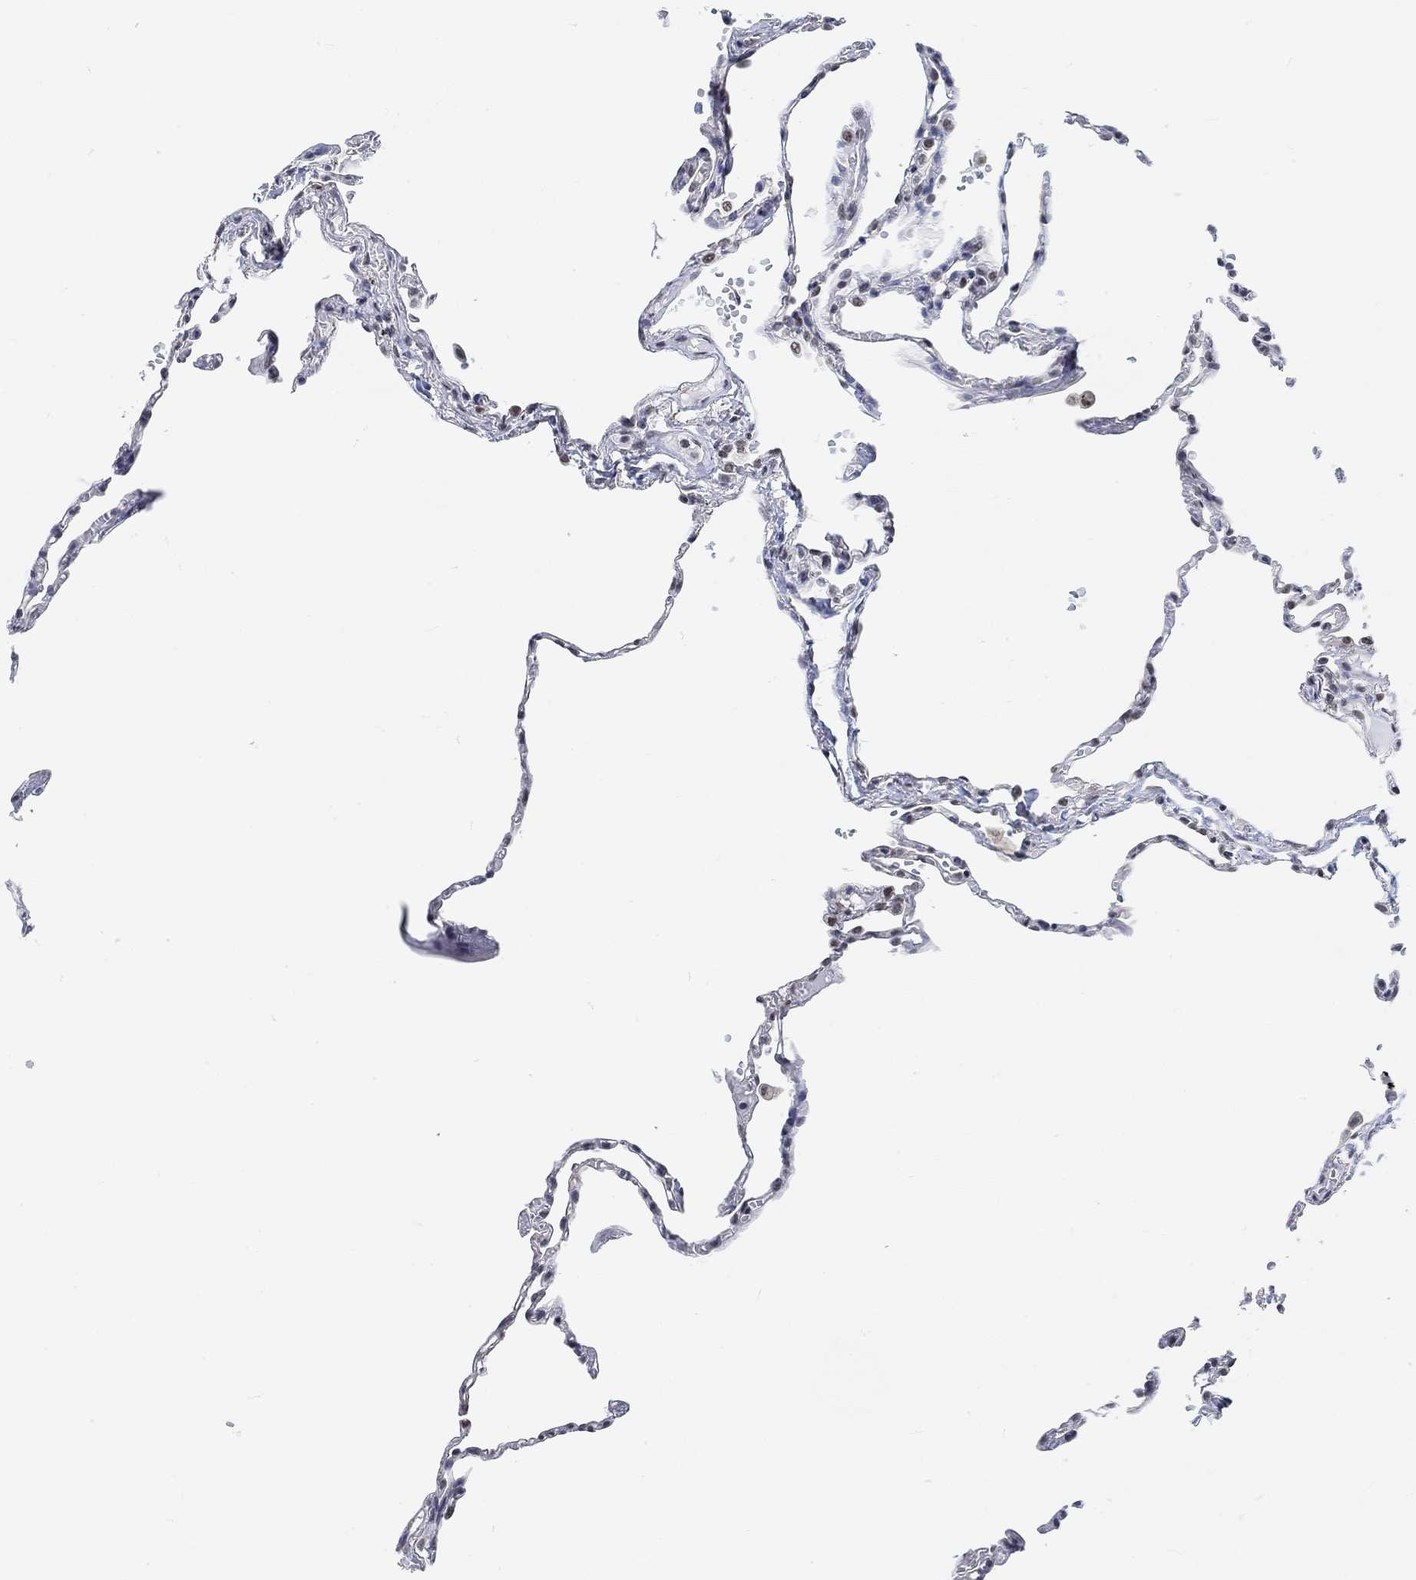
{"staining": {"intensity": "moderate", "quantity": "25%-75%", "location": "nuclear"}, "tissue": "lung", "cell_type": "Alveolar cells", "image_type": "normal", "snomed": [{"axis": "morphology", "description": "Normal tissue, NOS"}, {"axis": "topography", "description": "Lung"}], "caption": "Brown immunohistochemical staining in benign human lung reveals moderate nuclear positivity in about 25%-75% of alveolar cells. The staining was performed using DAB to visualize the protein expression in brown, while the nuclei were stained in blue with hematoxylin (Magnification: 20x).", "gene": "PURG", "patient": {"sex": "male", "age": 78}}